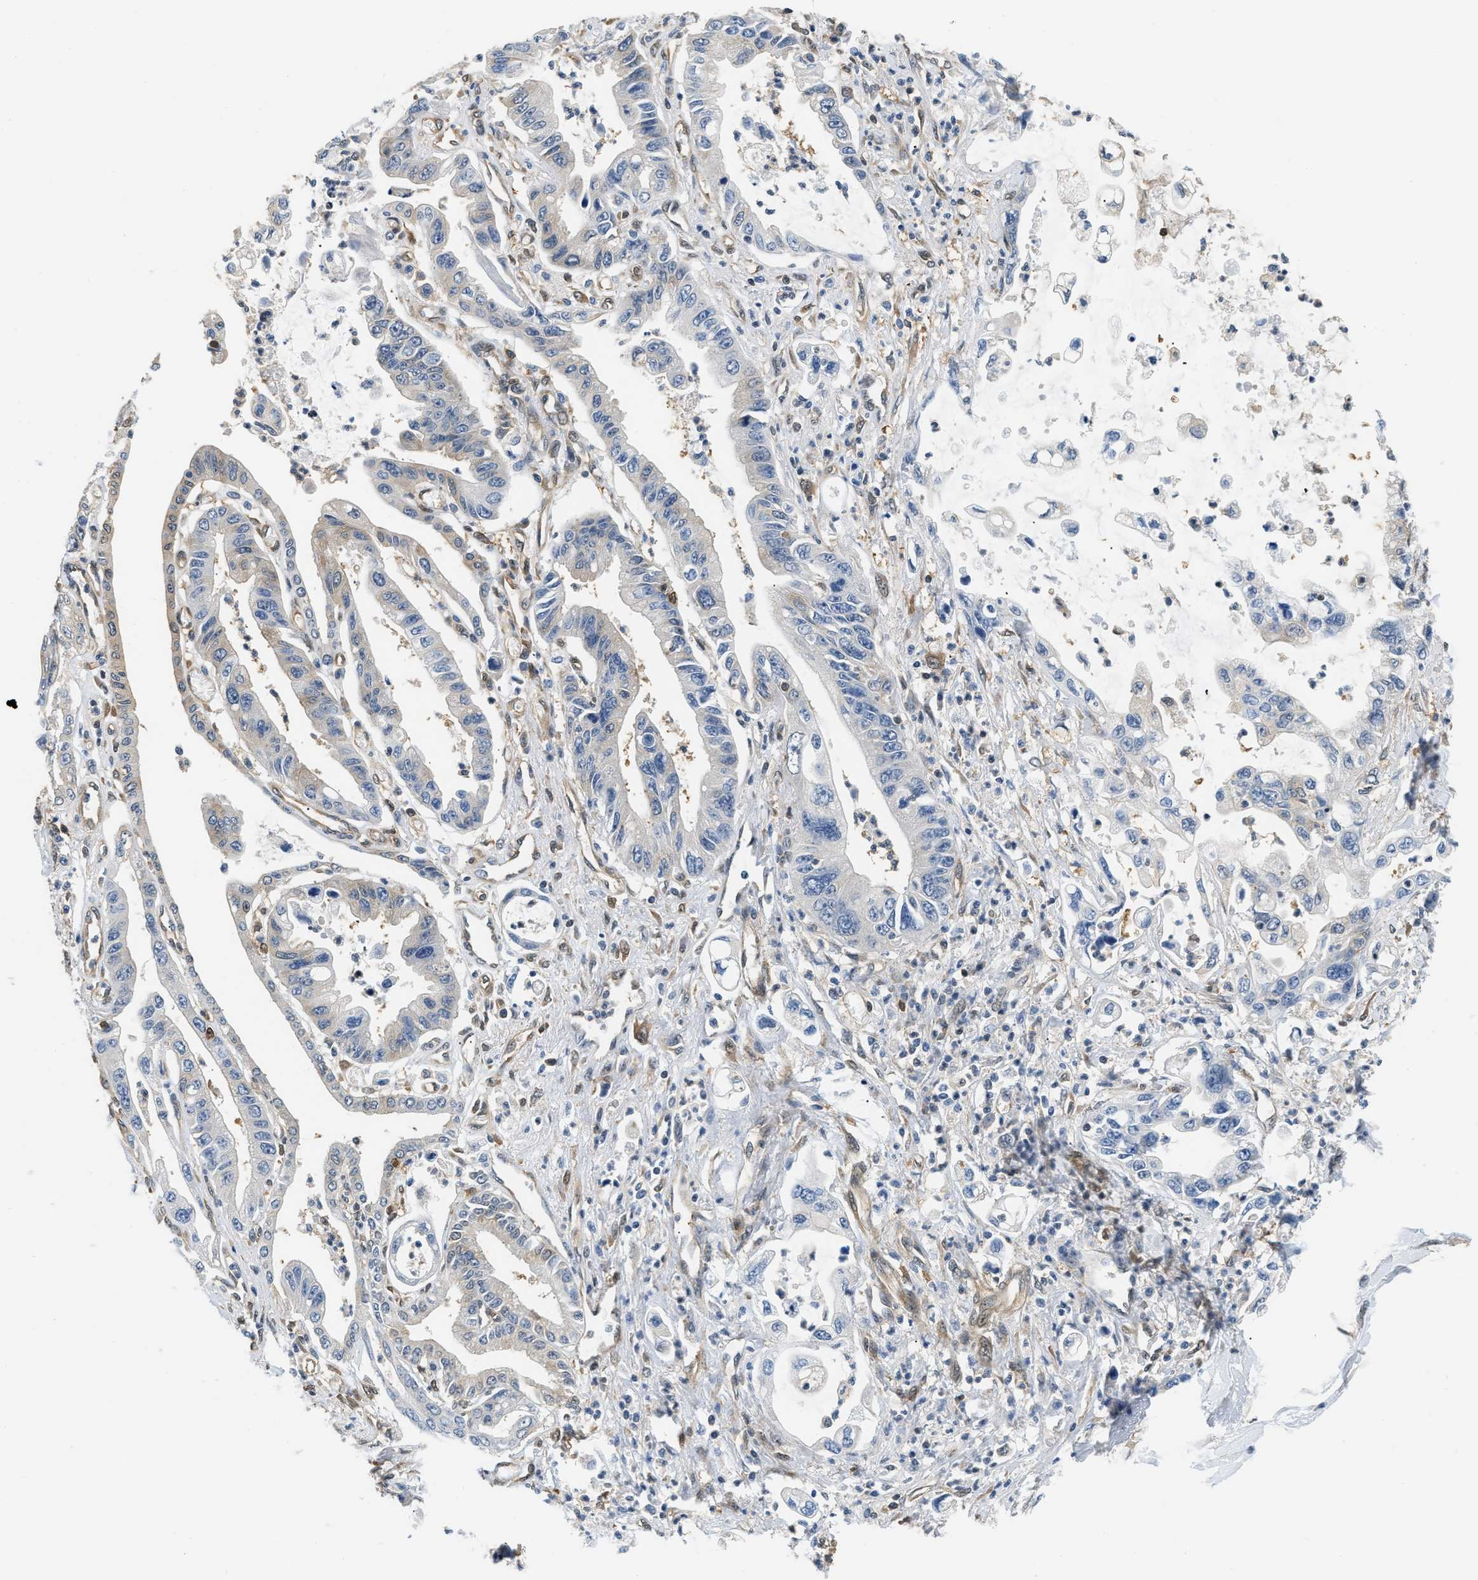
{"staining": {"intensity": "negative", "quantity": "none", "location": "none"}, "tissue": "pancreatic cancer", "cell_type": "Tumor cells", "image_type": "cancer", "snomed": [{"axis": "morphology", "description": "Adenocarcinoma, NOS"}, {"axis": "topography", "description": "Pancreas"}], "caption": "This is an IHC micrograph of pancreatic cancer (adenocarcinoma). There is no positivity in tumor cells.", "gene": "EIF4EBP2", "patient": {"sex": "male", "age": 56}}